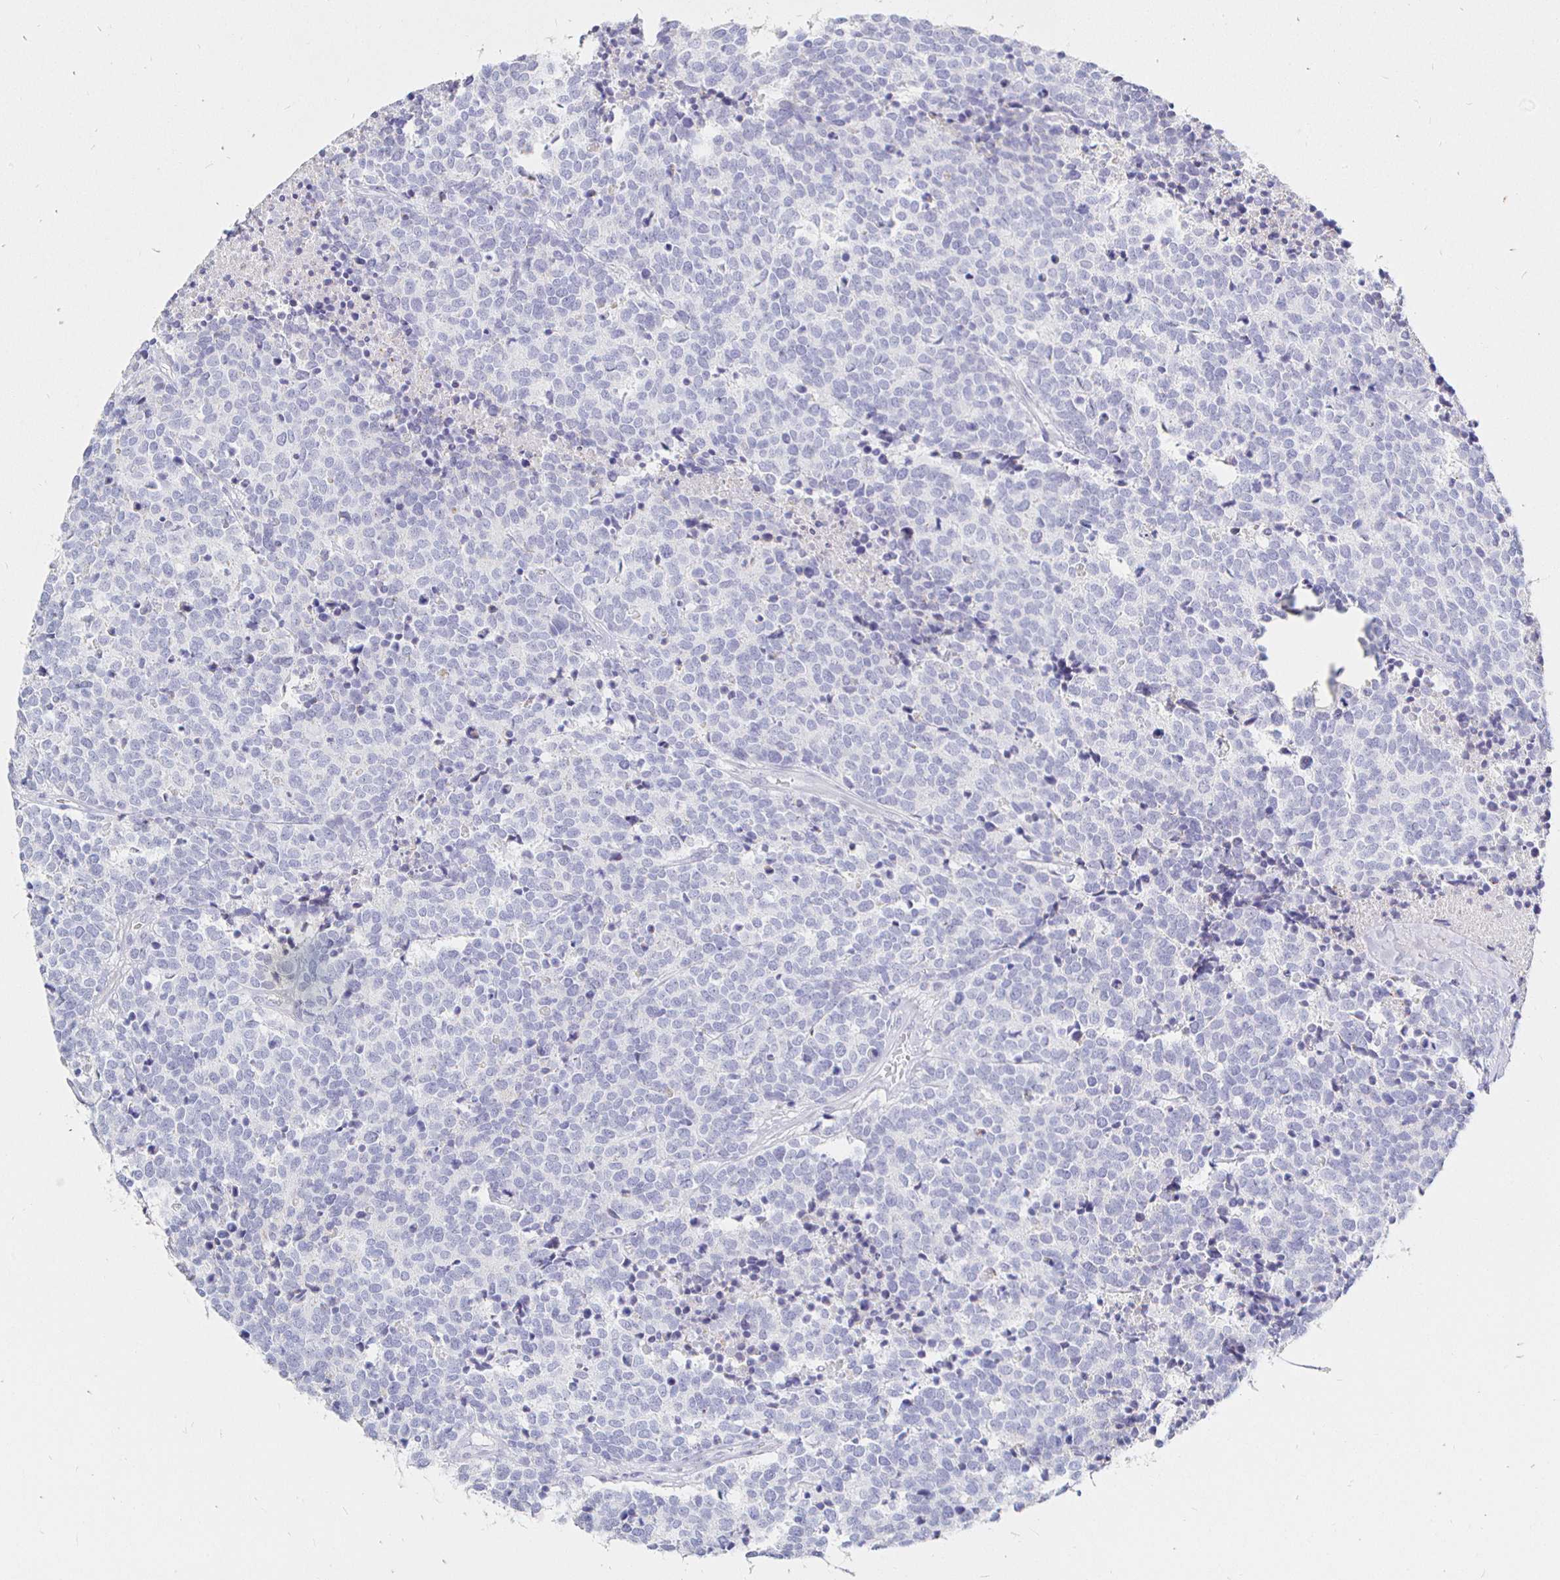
{"staining": {"intensity": "negative", "quantity": "none", "location": "none"}, "tissue": "carcinoid", "cell_type": "Tumor cells", "image_type": "cancer", "snomed": [{"axis": "morphology", "description": "Carcinoid, malignant, NOS"}, {"axis": "topography", "description": "Skin"}], "caption": "IHC of carcinoid (malignant) shows no positivity in tumor cells.", "gene": "CR2", "patient": {"sex": "female", "age": 79}}